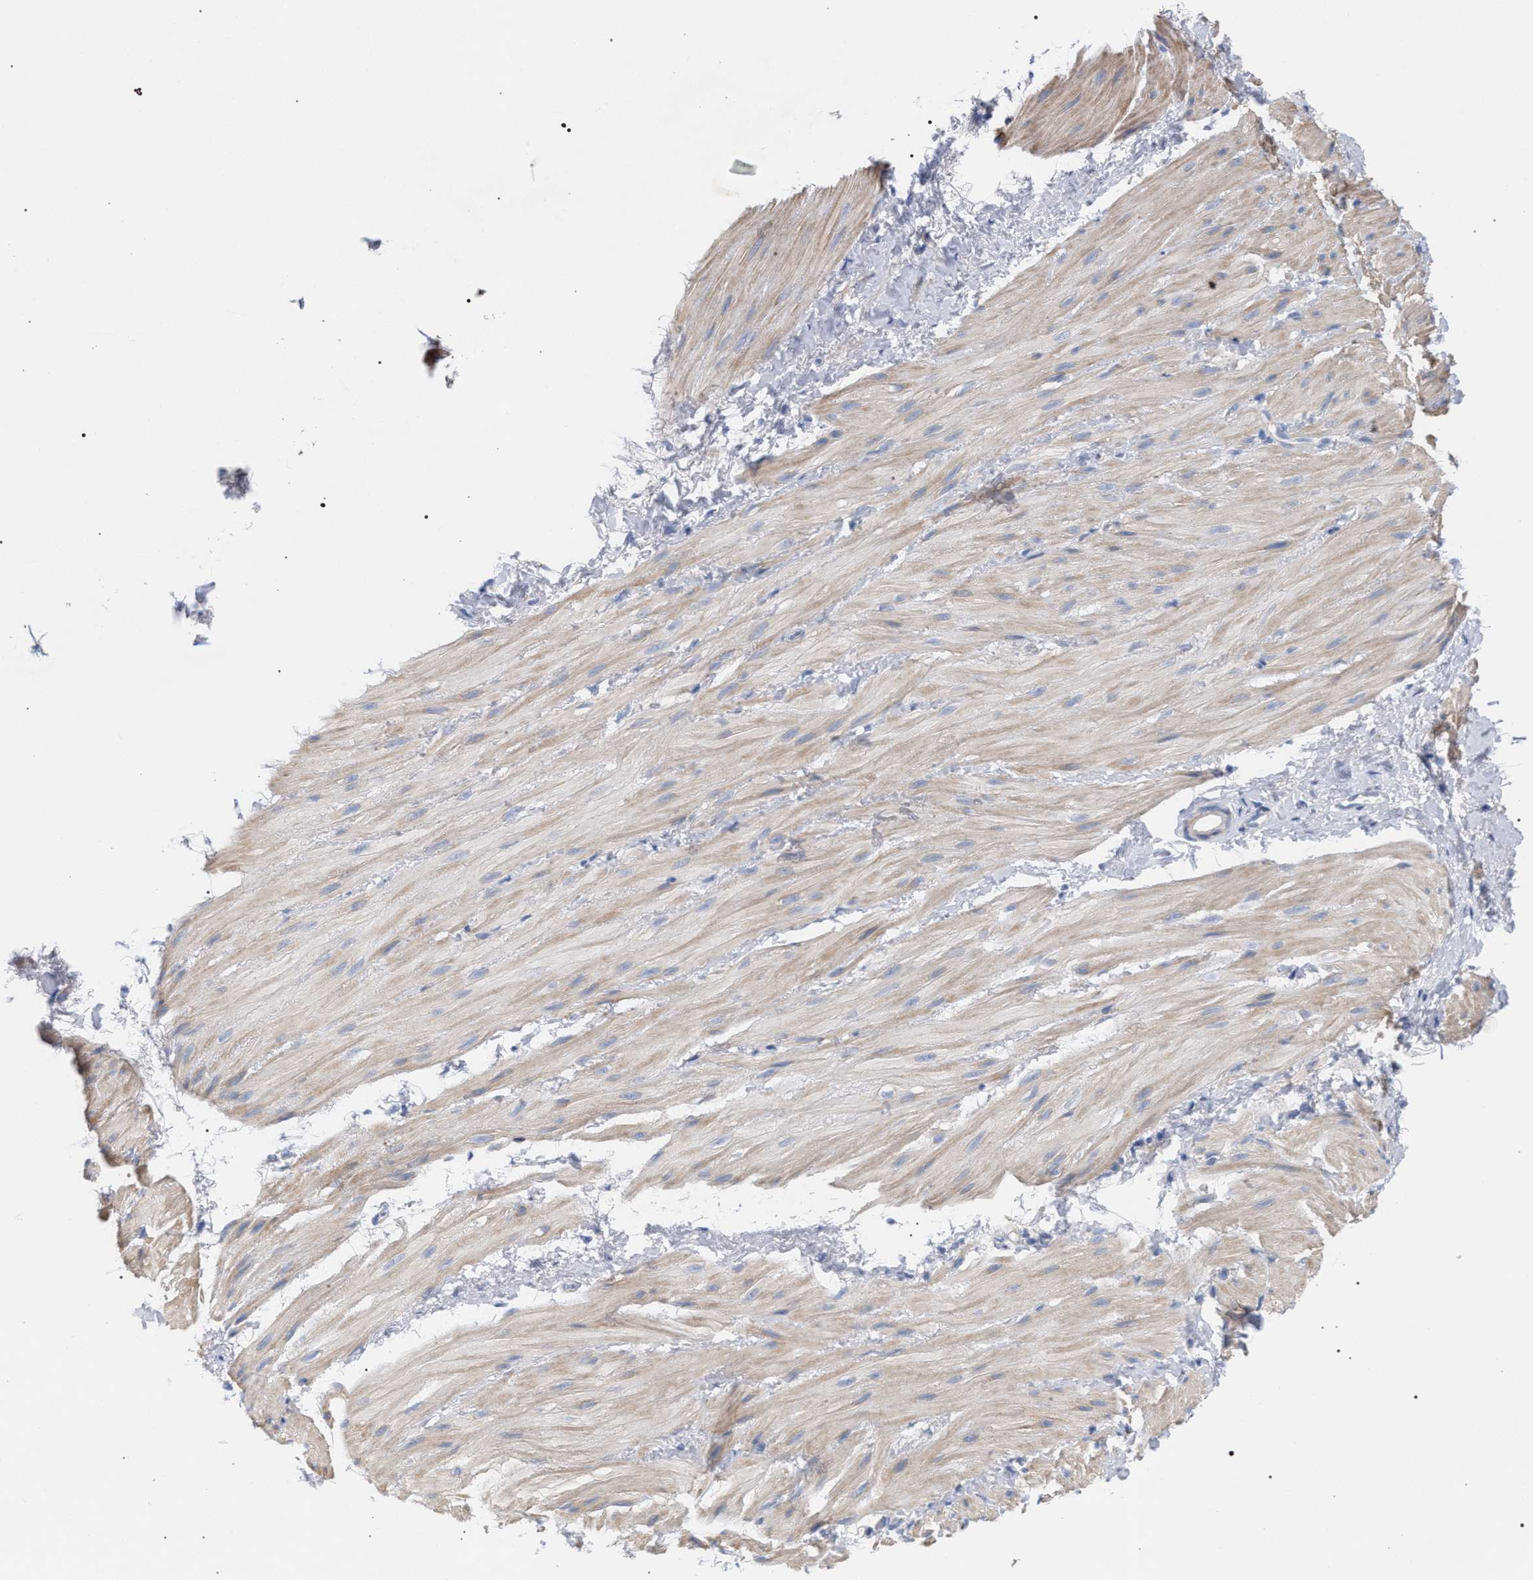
{"staining": {"intensity": "weak", "quantity": "25%-75%", "location": "cytoplasmic/membranous"}, "tissue": "smooth muscle", "cell_type": "Smooth muscle cells", "image_type": "normal", "snomed": [{"axis": "morphology", "description": "Normal tissue, NOS"}, {"axis": "topography", "description": "Smooth muscle"}], "caption": "Weak cytoplasmic/membranous positivity is appreciated in approximately 25%-75% of smooth muscle cells in normal smooth muscle.", "gene": "ECI2", "patient": {"sex": "male", "age": 16}}